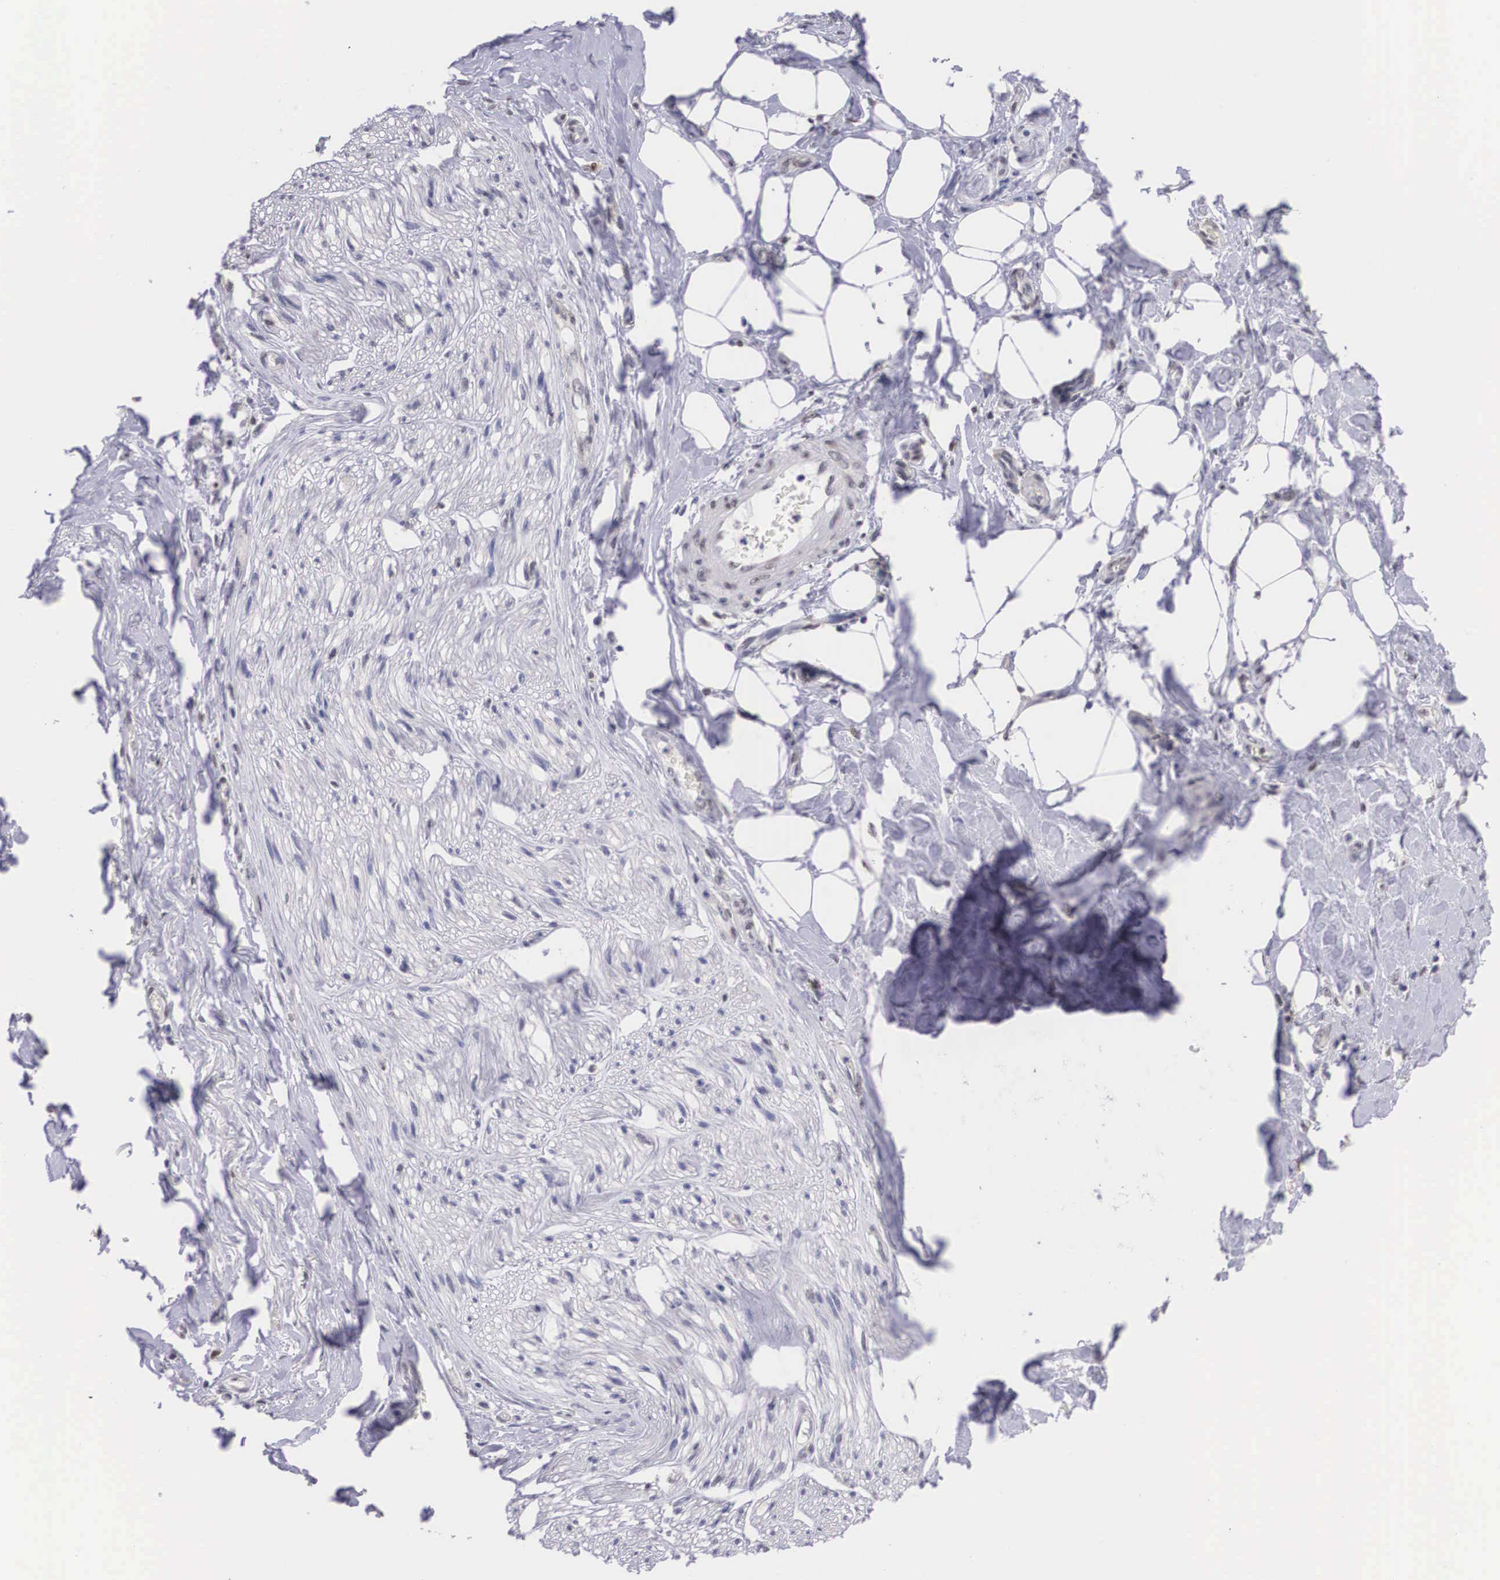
{"staining": {"intensity": "weak", "quantity": "25%-75%", "location": "nuclear"}, "tissue": "stomach cancer", "cell_type": "Tumor cells", "image_type": "cancer", "snomed": [{"axis": "morphology", "description": "Adenocarcinoma, NOS"}, {"axis": "topography", "description": "Stomach, upper"}], "caption": "Immunohistochemistry staining of stomach adenocarcinoma, which shows low levels of weak nuclear staining in approximately 25%-75% of tumor cells indicating weak nuclear protein expression. The staining was performed using DAB (brown) for protein detection and nuclei were counterstained in hematoxylin (blue).", "gene": "ETV6", "patient": {"sex": "male", "age": 47}}